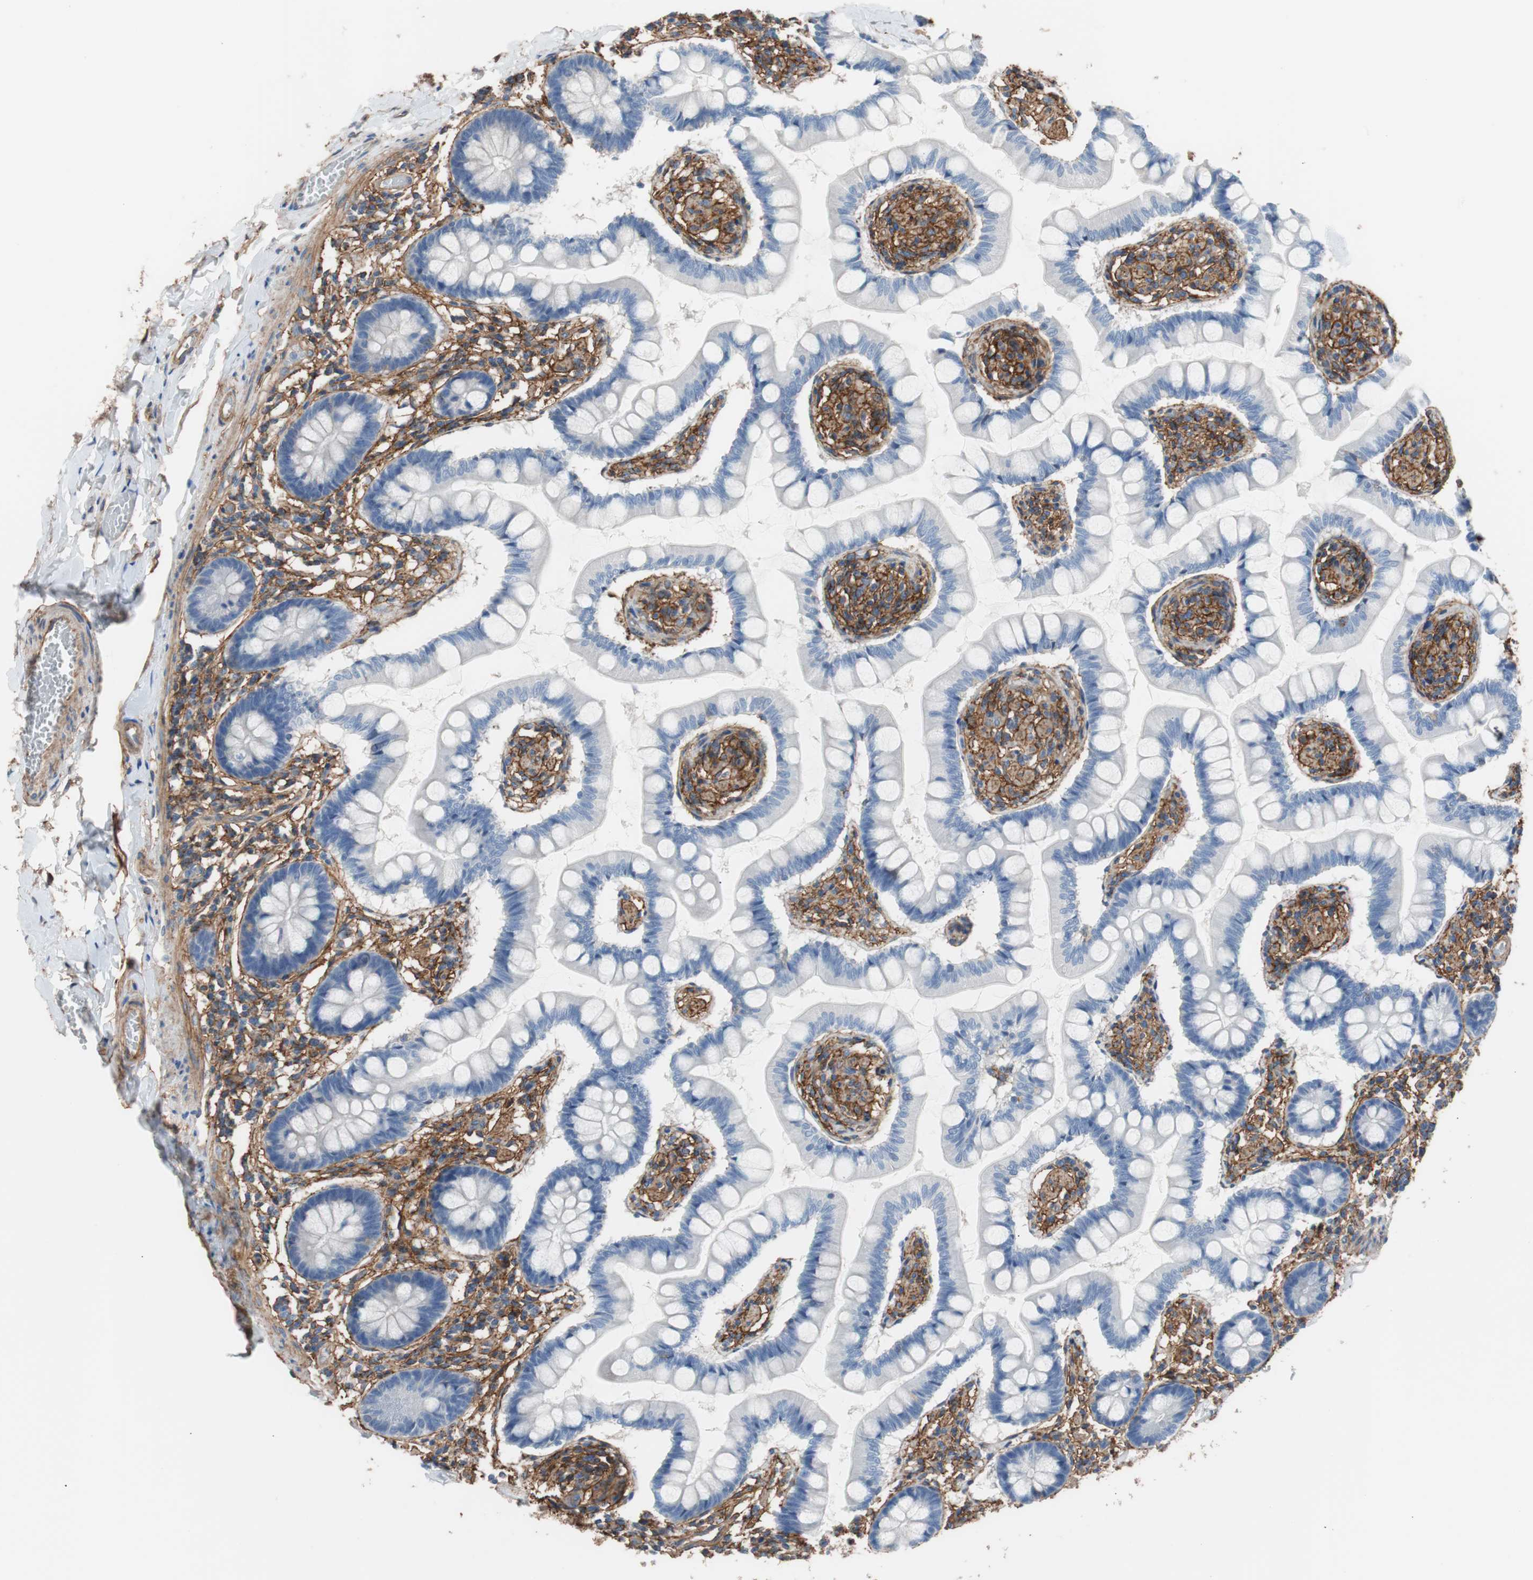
{"staining": {"intensity": "negative", "quantity": "none", "location": "none"}, "tissue": "small intestine", "cell_type": "Glandular cells", "image_type": "normal", "snomed": [{"axis": "morphology", "description": "Normal tissue, NOS"}, {"axis": "topography", "description": "Small intestine"}], "caption": "Immunohistochemistry (IHC) photomicrograph of normal small intestine stained for a protein (brown), which displays no staining in glandular cells. Nuclei are stained in blue.", "gene": "CD81", "patient": {"sex": "male", "age": 41}}